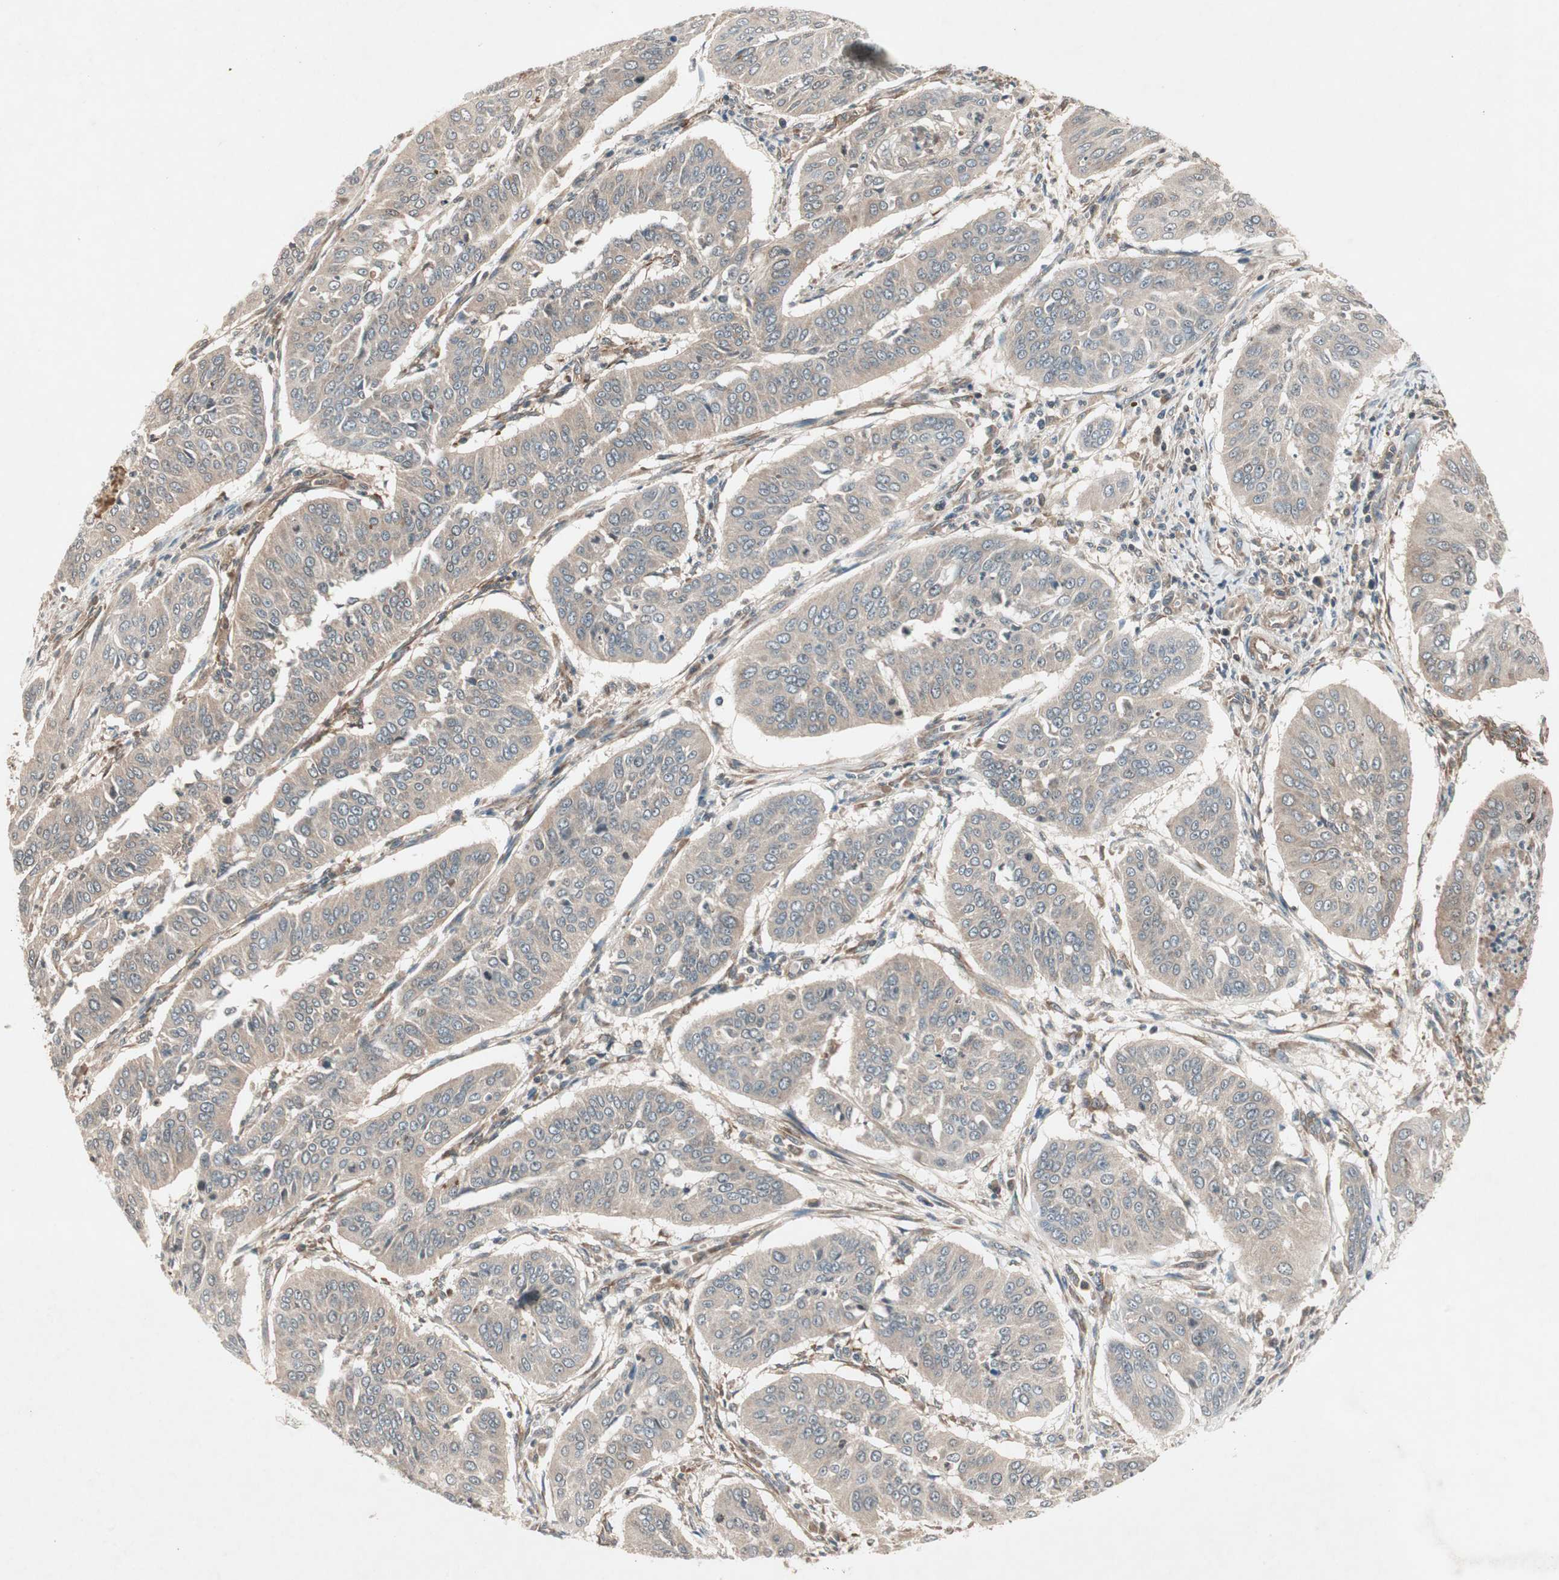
{"staining": {"intensity": "weak", "quantity": "<25%", "location": "cytoplasmic/membranous"}, "tissue": "cervical cancer", "cell_type": "Tumor cells", "image_type": "cancer", "snomed": [{"axis": "morphology", "description": "Normal tissue, NOS"}, {"axis": "morphology", "description": "Squamous cell carcinoma, NOS"}, {"axis": "topography", "description": "Cervix"}], "caption": "The histopathology image shows no staining of tumor cells in cervical cancer (squamous cell carcinoma). (IHC, brightfield microscopy, high magnification).", "gene": "IRS1", "patient": {"sex": "female", "age": 39}}